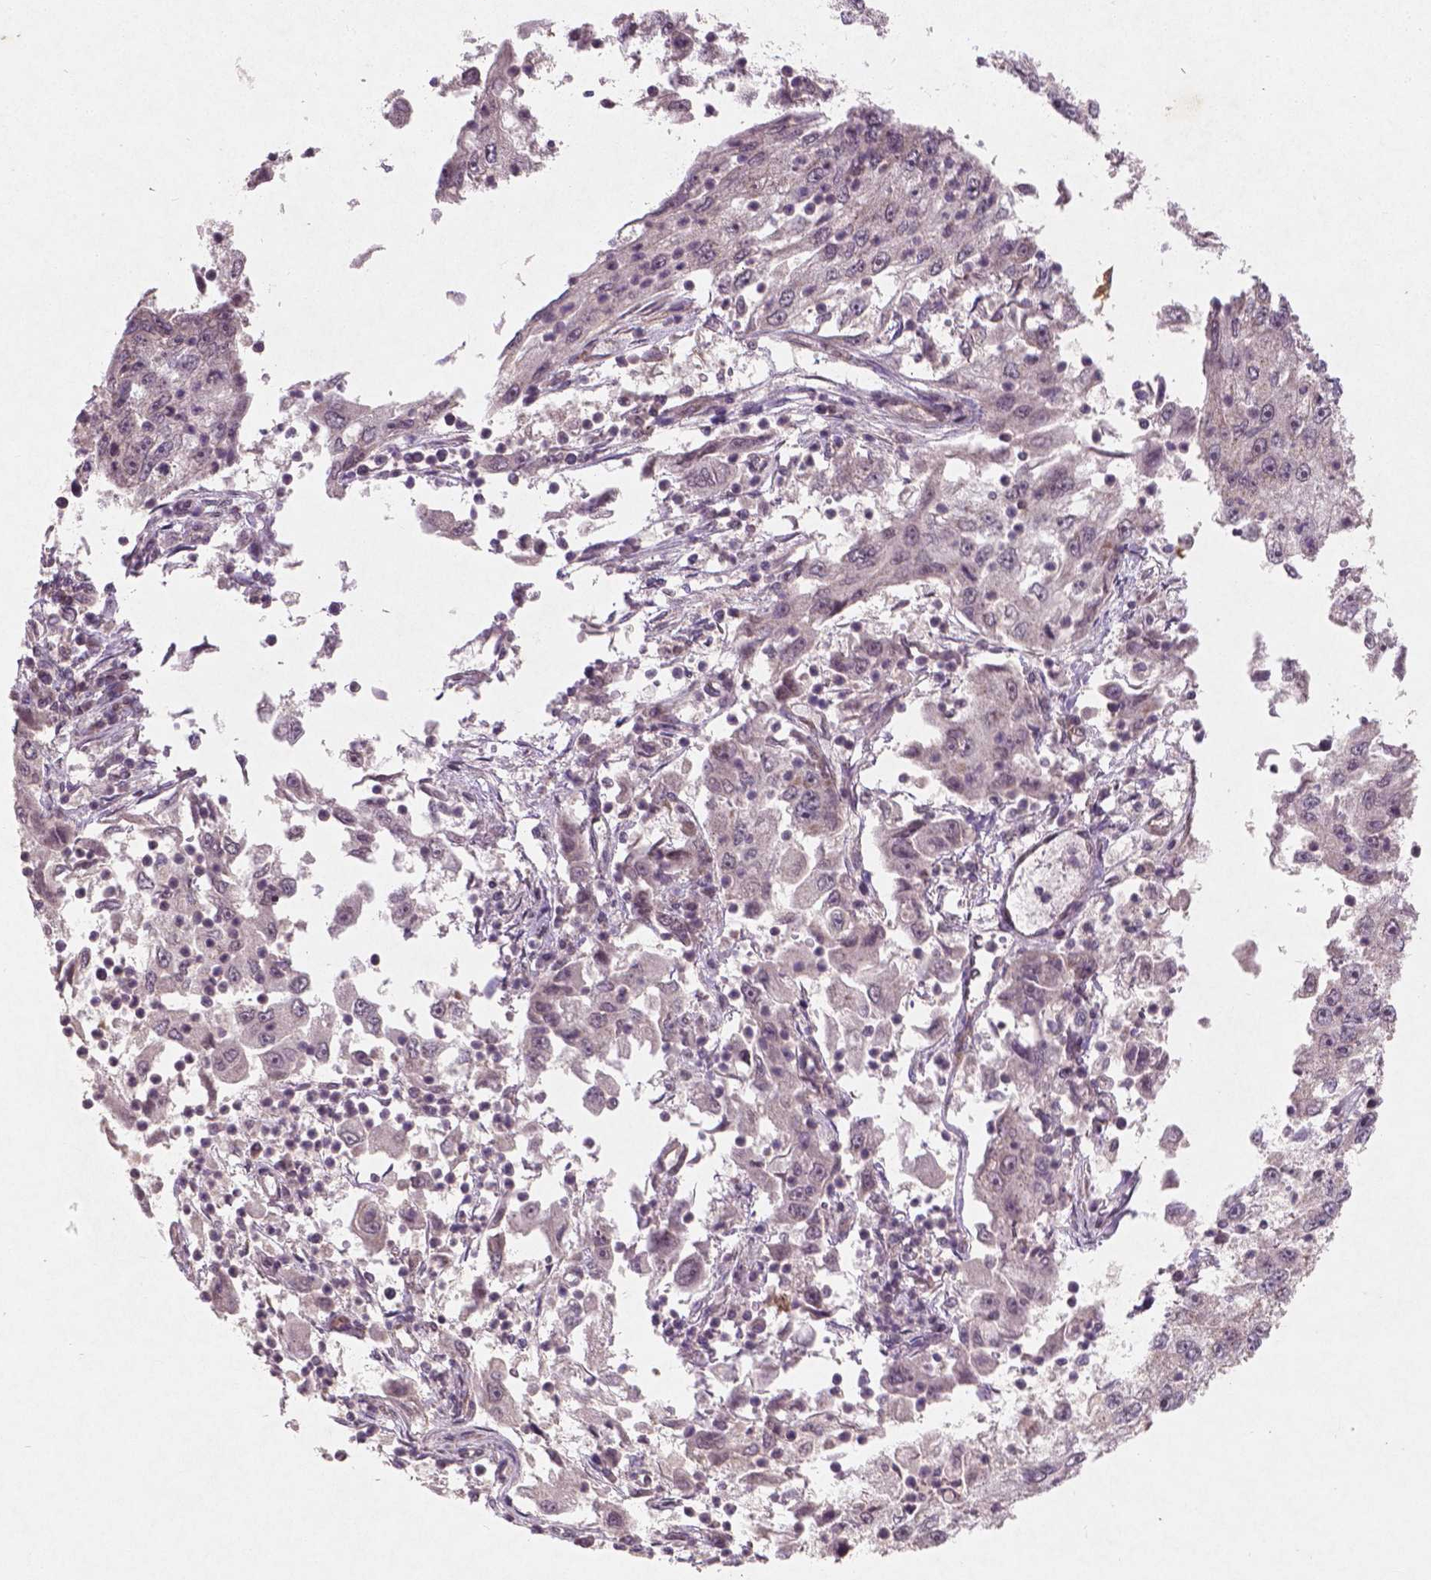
{"staining": {"intensity": "negative", "quantity": "none", "location": "none"}, "tissue": "cervical cancer", "cell_type": "Tumor cells", "image_type": "cancer", "snomed": [{"axis": "morphology", "description": "Squamous cell carcinoma, NOS"}, {"axis": "topography", "description": "Cervix"}], "caption": "Immunohistochemical staining of human cervical cancer shows no significant positivity in tumor cells. (Immunohistochemistry, brightfield microscopy, high magnification).", "gene": "SMAD2", "patient": {"sex": "female", "age": 36}}